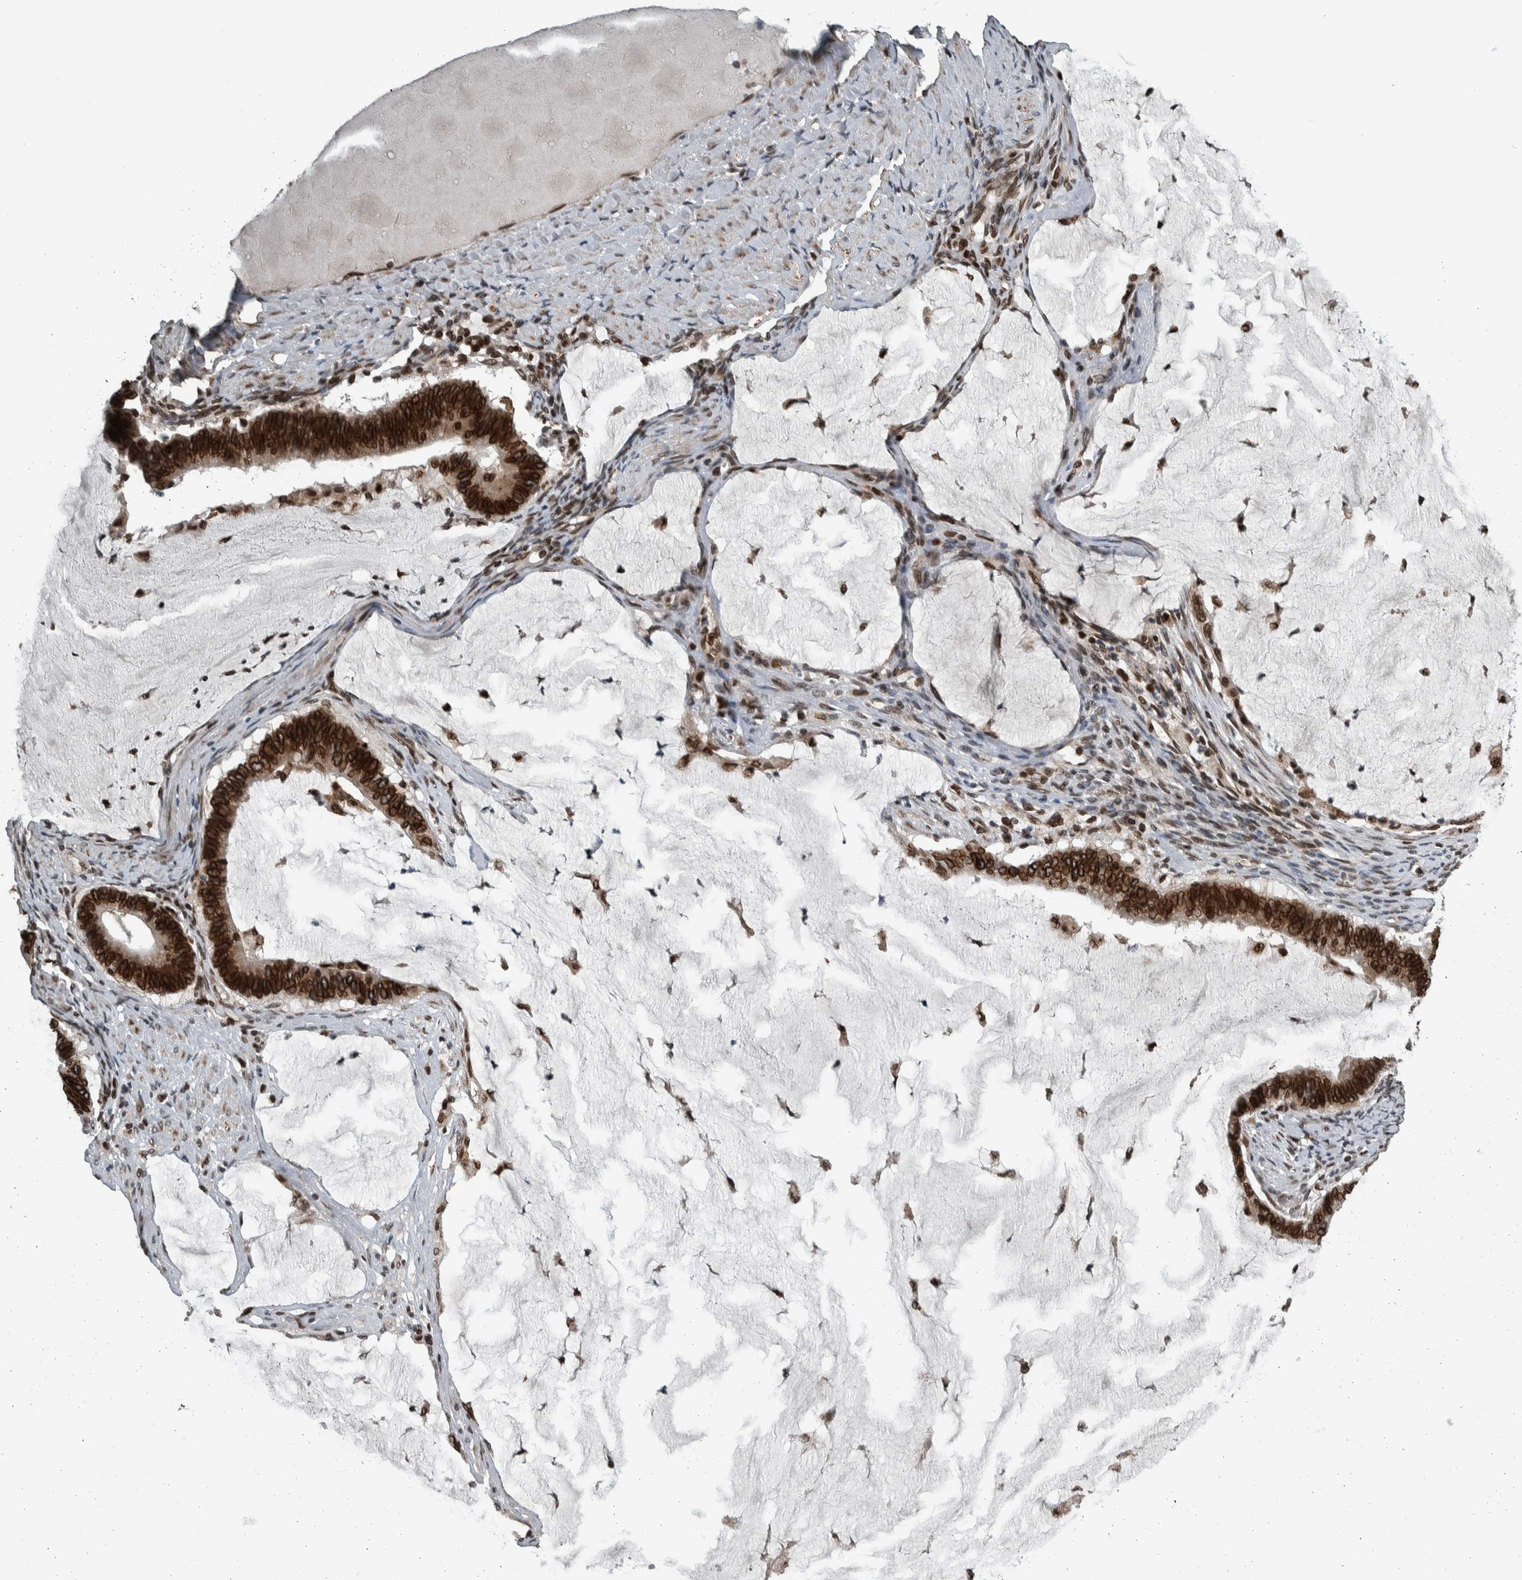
{"staining": {"intensity": "strong", "quantity": ">75%", "location": "cytoplasmic/membranous,nuclear"}, "tissue": "ovarian cancer", "cell_type": "Tumor cells", "image_type": "cancer", "snomed": [{"axis": "morphology", "description": "Cystadenocarcinoma, mucinous, NOS"}, {"axis": "topography", "description": "Ovary"}], "caption": "Human mucinous cystadenocarcinoma (ovarian) stained with a protein marker reveals strong staining in tumor cells.", "gene": "FAM135B", "patient": {"sex": "female", "age": 61}}